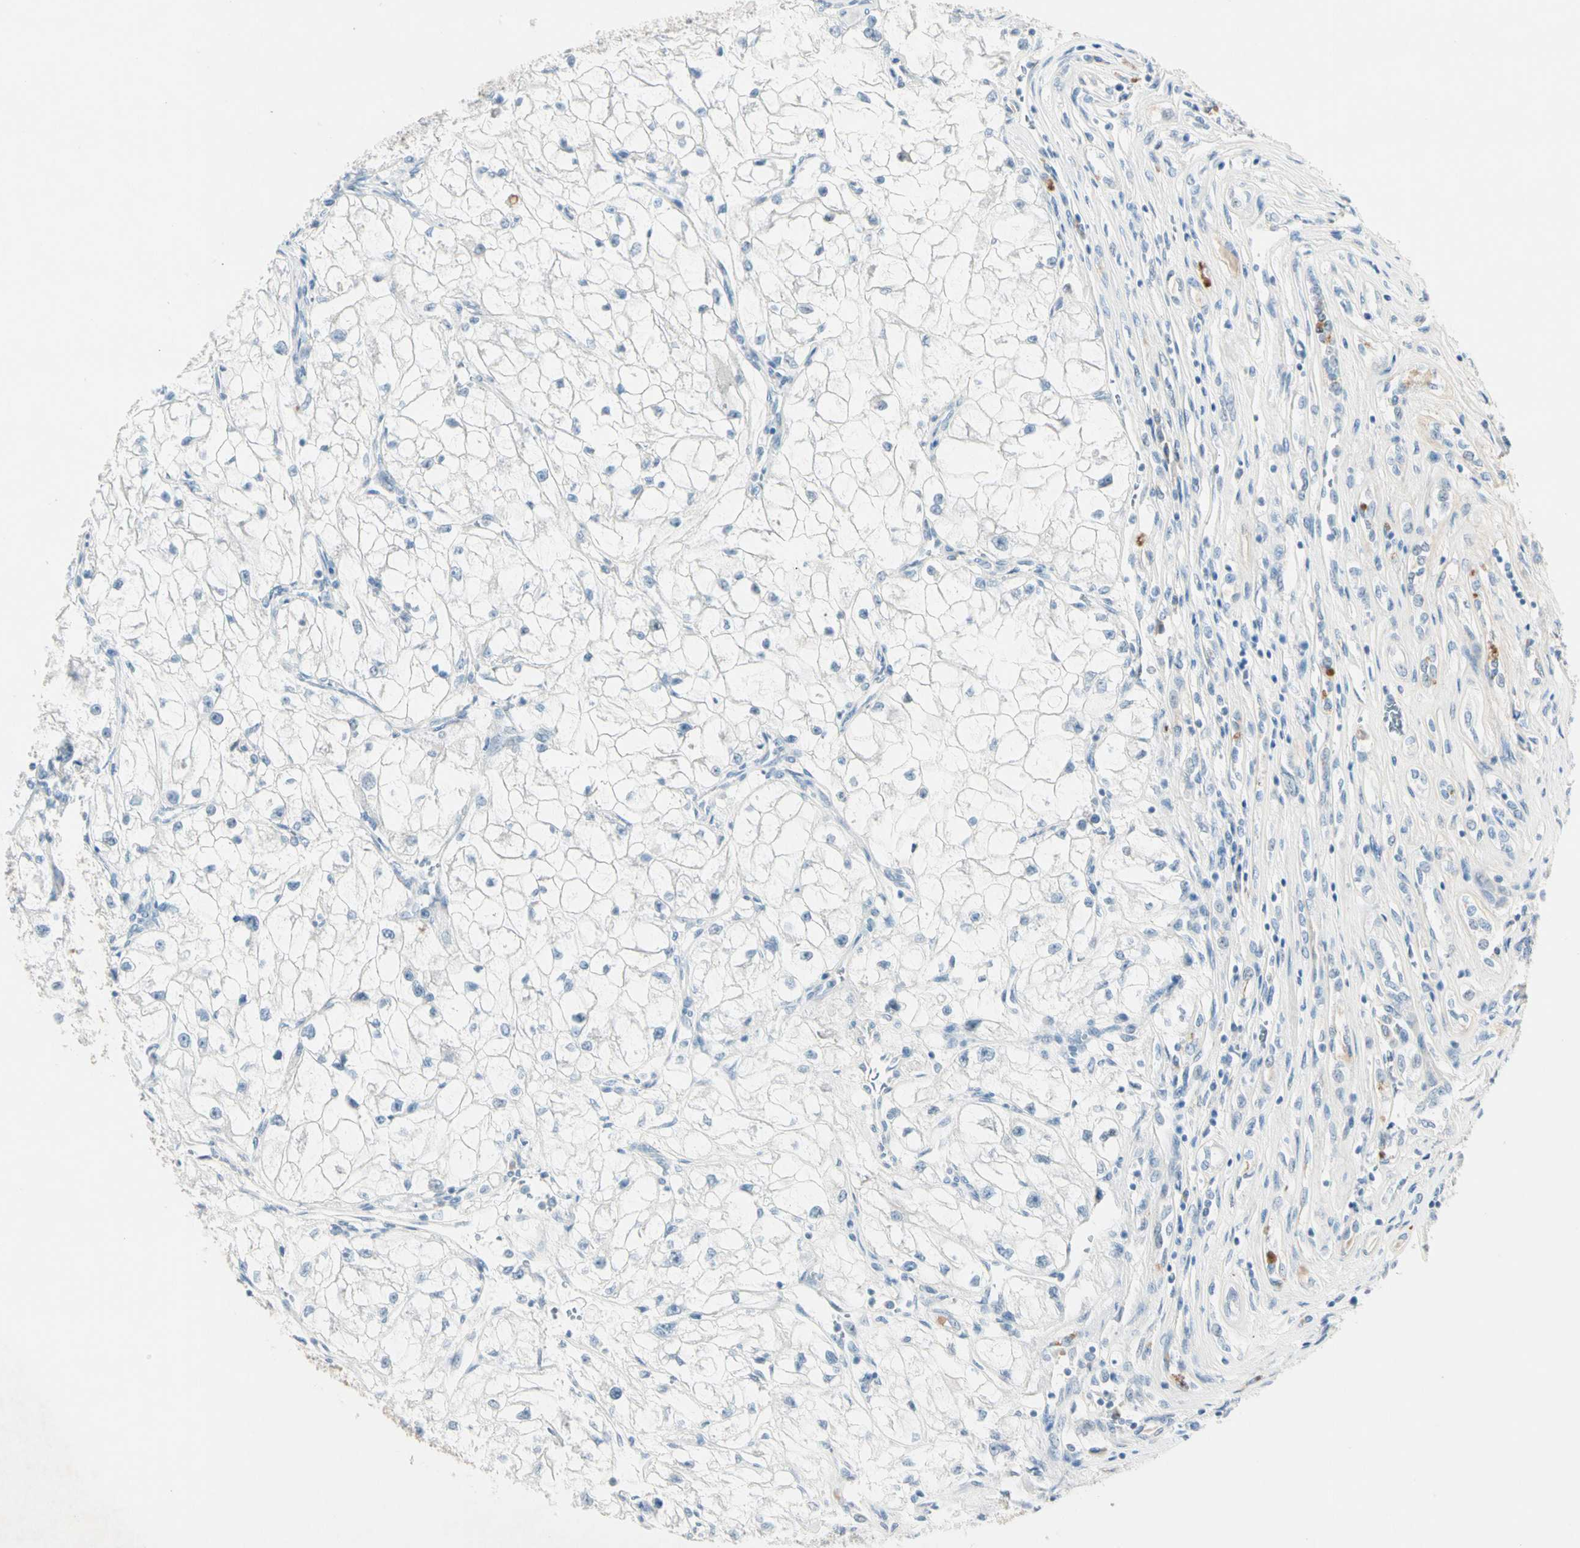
{"staining": {"intensity": "negative", "quantity": "none", "location": "none"}, "tissue": "renal cancer", "cell_type": "Tumor cells", "image_type": "cancer", "snomed": [{"axis": "morphology", "description": "Adenocarcinoma, NOS"}, {"axis": "topography", "description": "Kidney"}], "caption": "There is no significant staining in tumor cells of adenocarcinoma (renal).", "gene": "SERPIND1", "patient": {"sex": "female", "age": 70}}